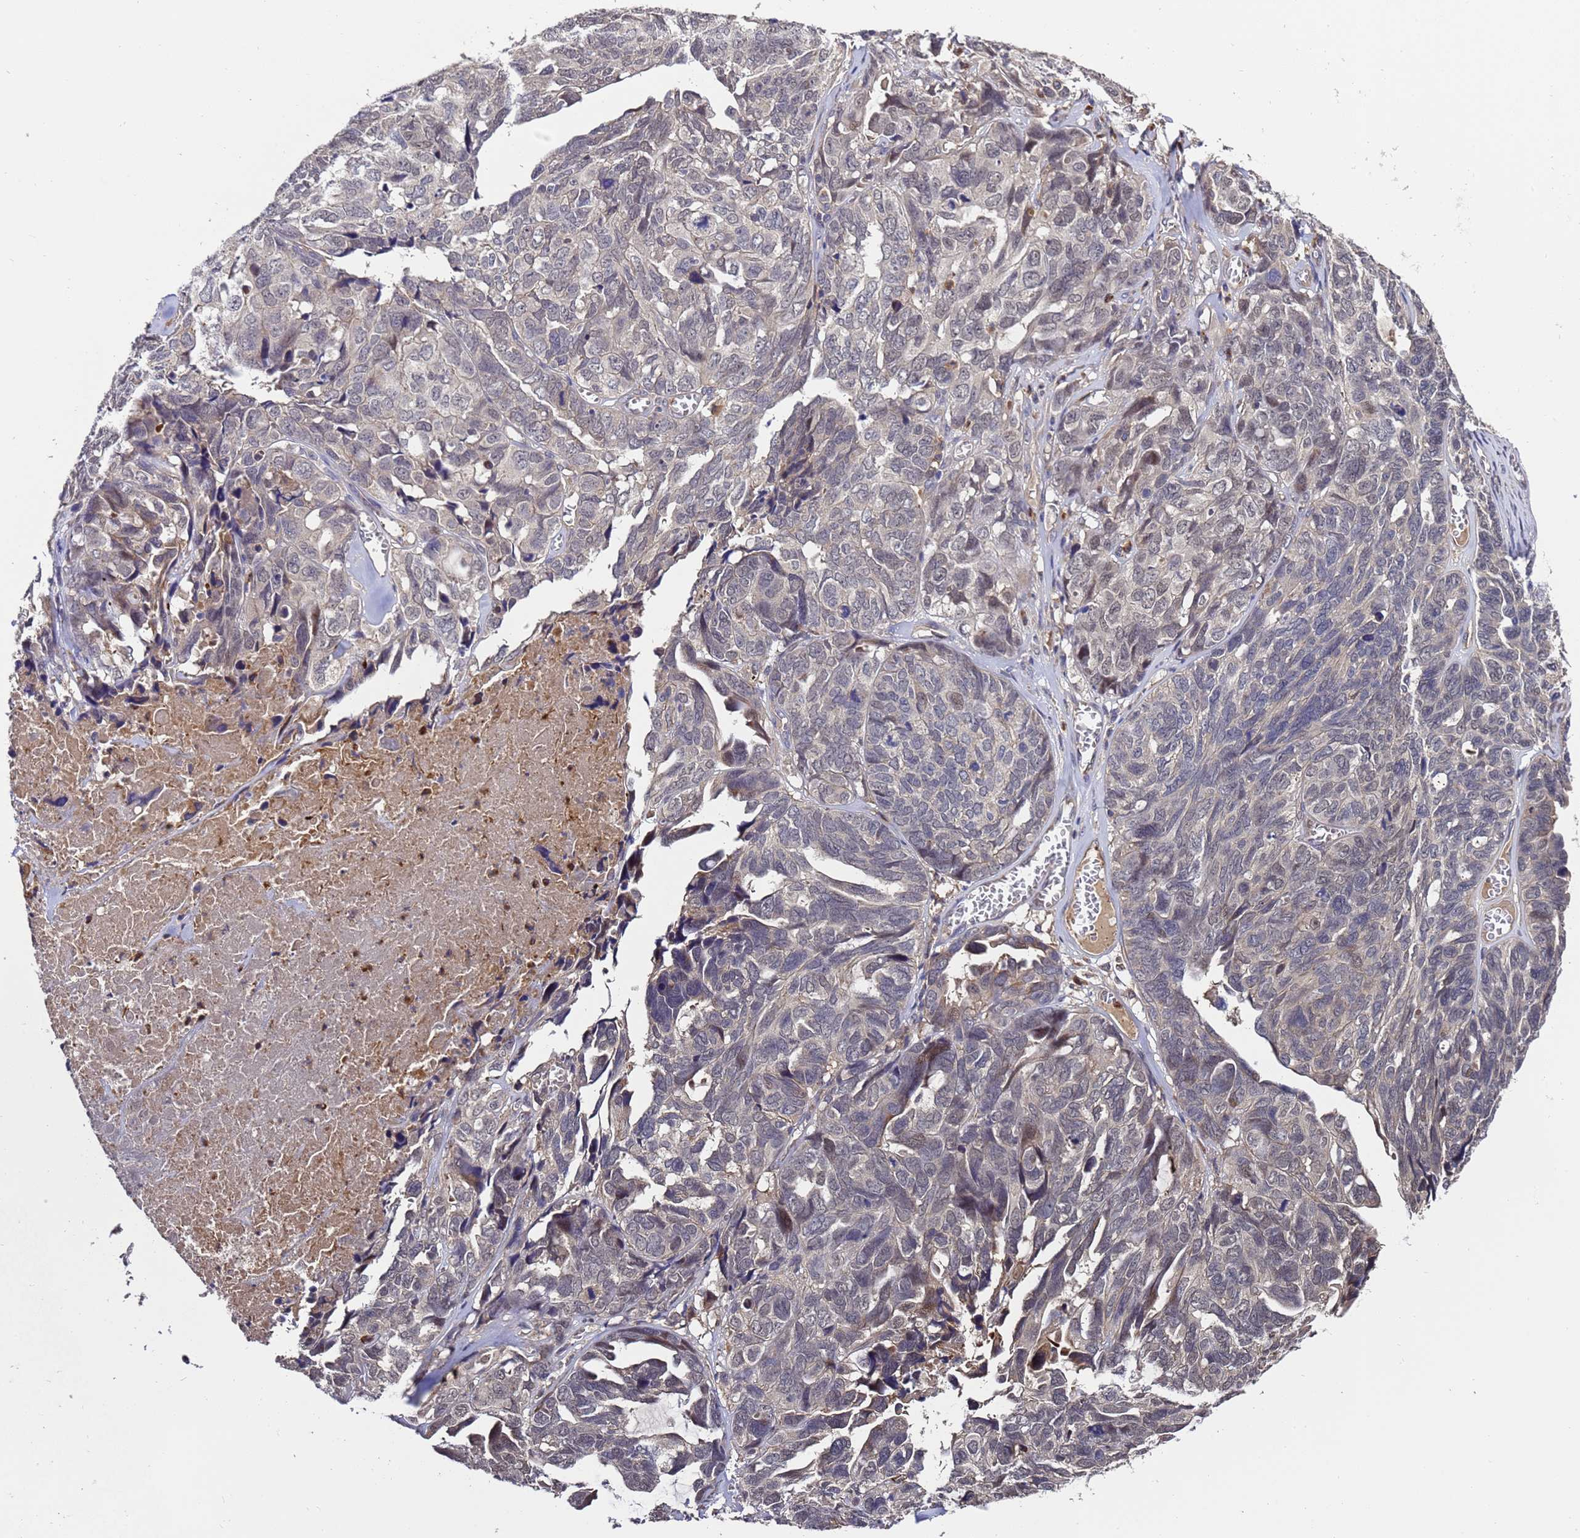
{"staining": {"intensity": "weak", "quantity": "<25%", "location": "nuclear"}, "tissue": "ovarian cancer", "cell_type": "Tumor cells", "image_type": "cancer", "snomed": [{"axis": "morphology", "description": "Cystadenocarcinoma, serous, NOS"}, {"axis": "topography", "description": "Ovary"}], "caption": "Micrograph shows no protein positivity in tumor cells of ovarian cancer (serous cystadenocarcinoma) tissue. (Brightfield microscopy of DAB immunohistochemistry (IHC) at high magnification).", "gene": "GSTCD", "patient": {"sex": "female", "age": 79}}